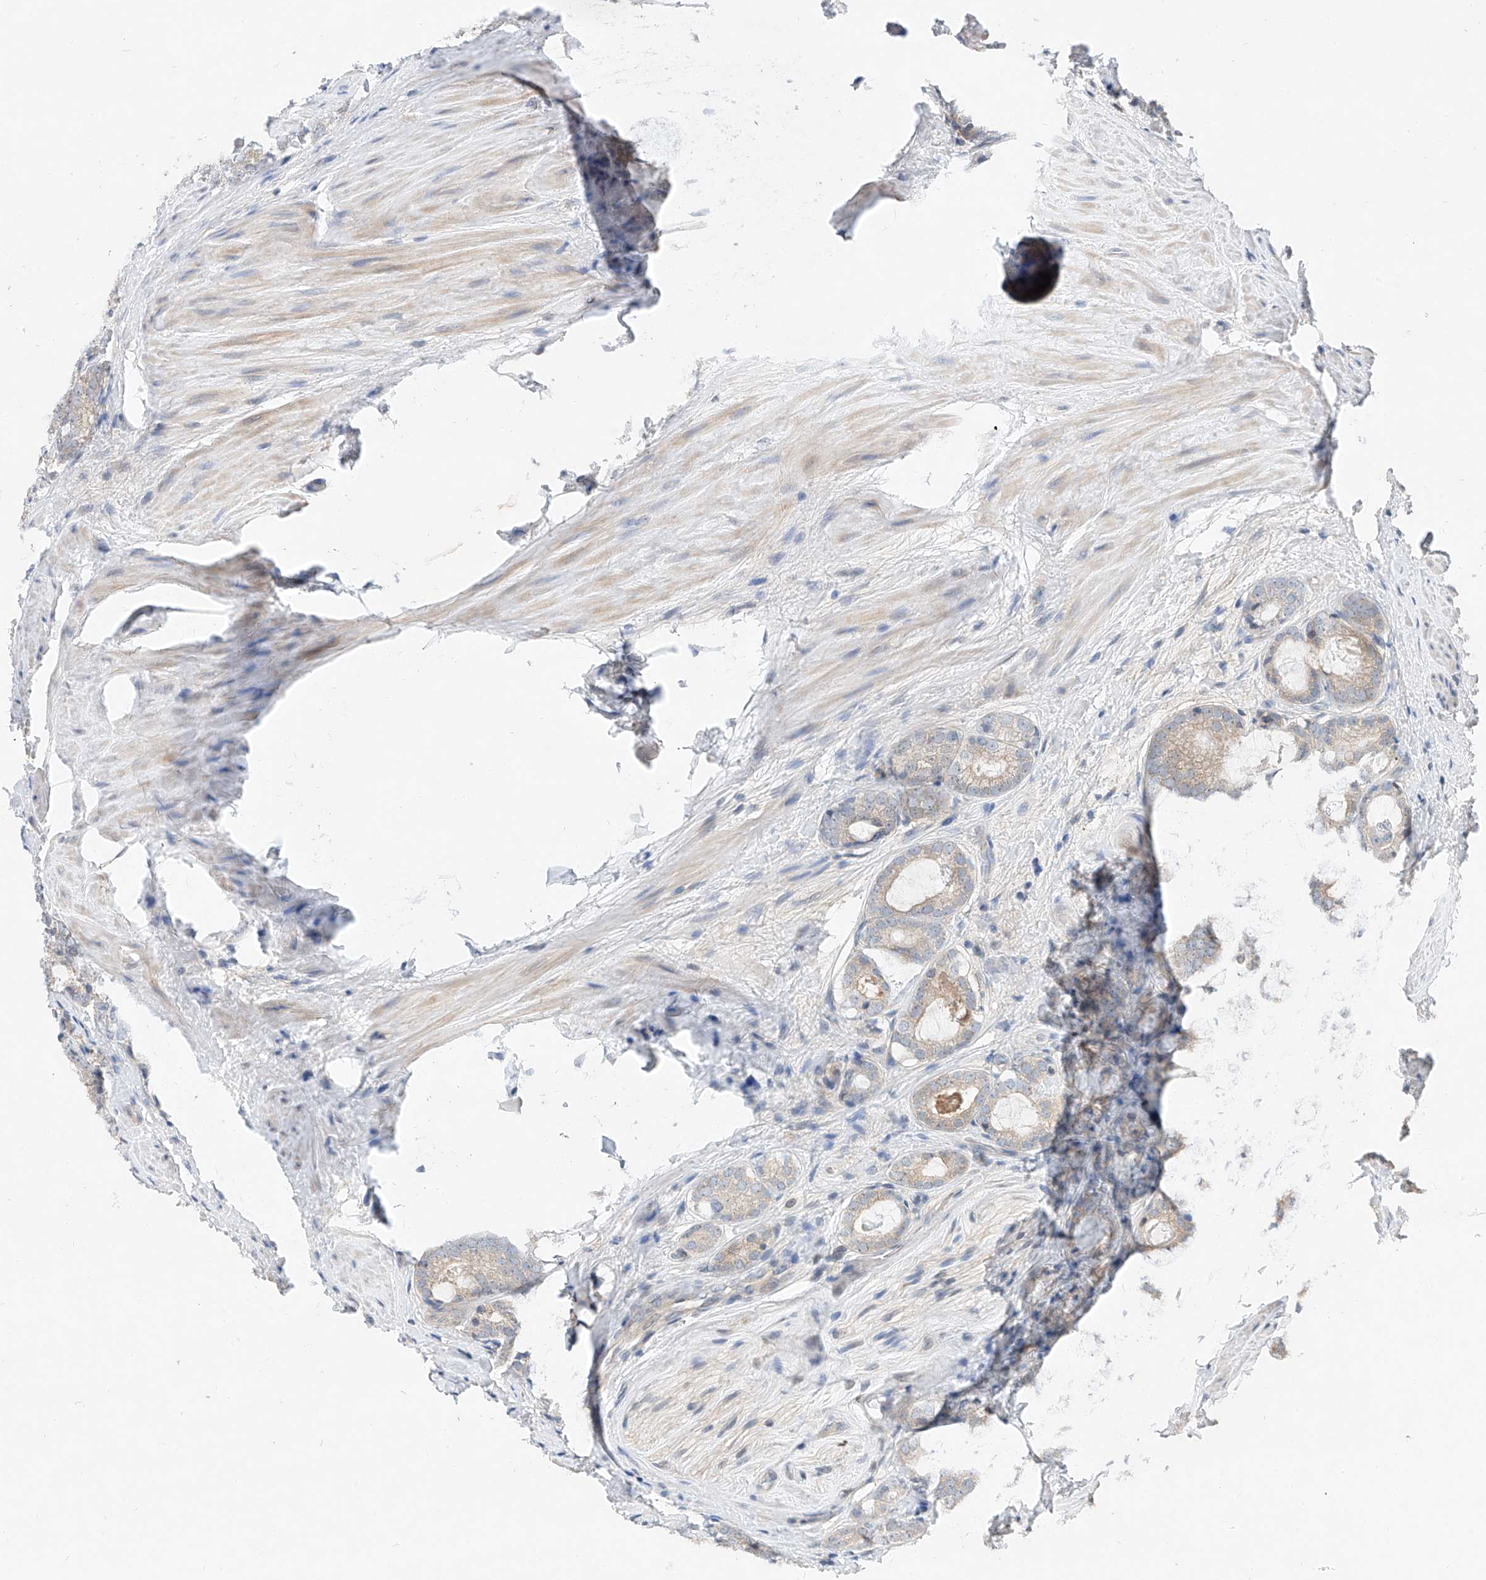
{"staining": {"intensity": "weak", "quantity": "<25%", "location": "cytoplasmic/membranous"}, "tissue": "prostate cancer", "cell_type": "Tumor cells", "image_type": "cancer", "snomed": [{"axis": "morphology", "description": "Adenocarcinoma, High grade"}, {"axis": "topography", "description": "Prostate"}], "caption": "This histopathology image is of prostate cancer stained with IHC to label a protein in brown with the nuclei are counter-stained blue. There is no expression in tumor cells.", "gene": "FUCA2", "patient": {"sex": "male", "age": 63}}